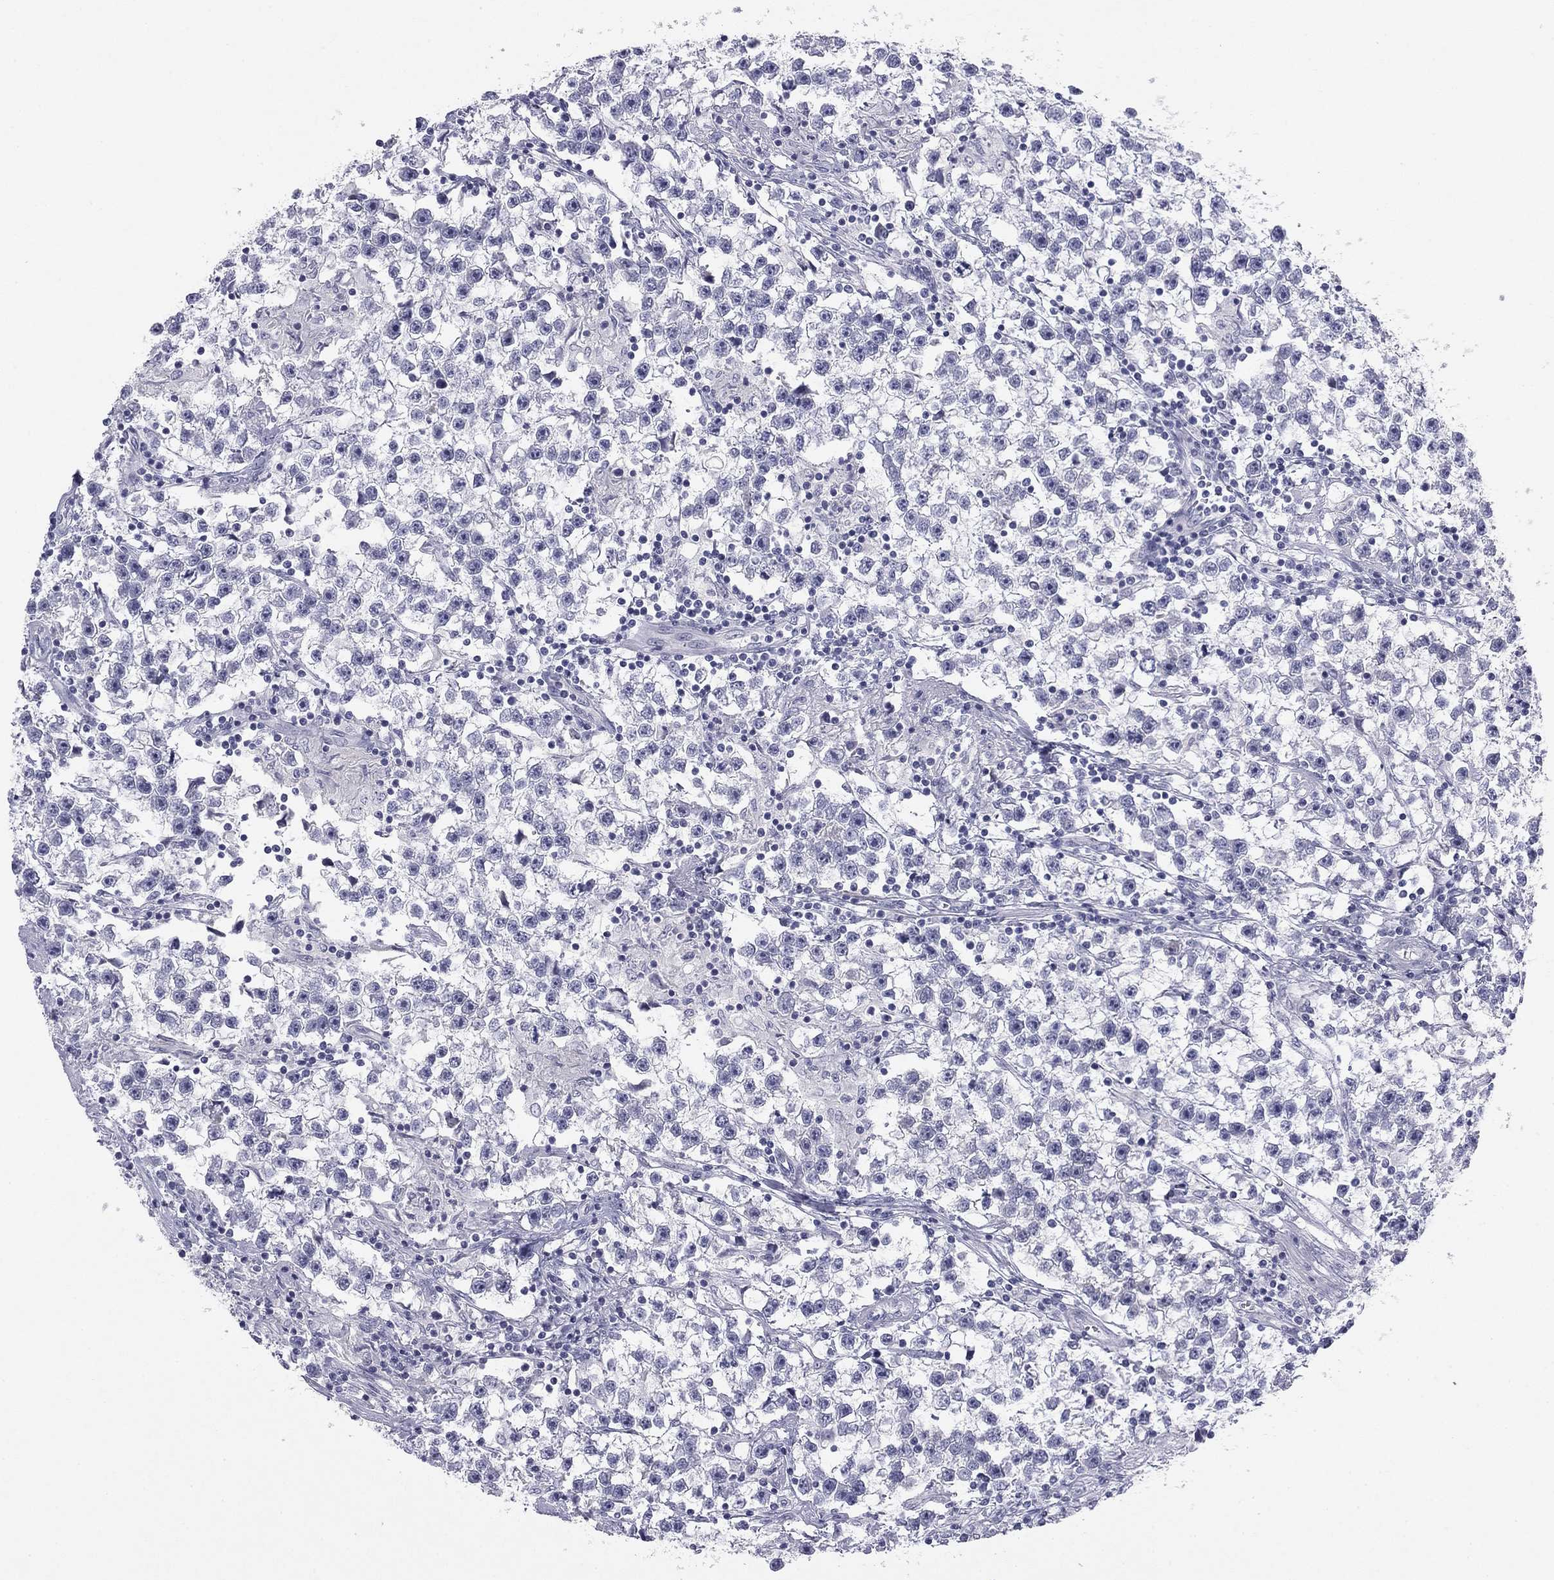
{"staining": {"intensity": "negative", "quantity": "none", "location": "none"}, "tissue": "testis cancer", "cell_type": "Tumor cells", "image_type": "cancer", "snomed": [{"axis": "morphology", "description": "Seminoma, NOS"}, {"axis": "topography", "description": "Testis"}], "caption": "A micrograph of seminoma (testis) stained for a protein exhibits no brown staining in tumor cells.", "gene": "TFAP2B", "patient": {"sex": "male", "age": 59}}